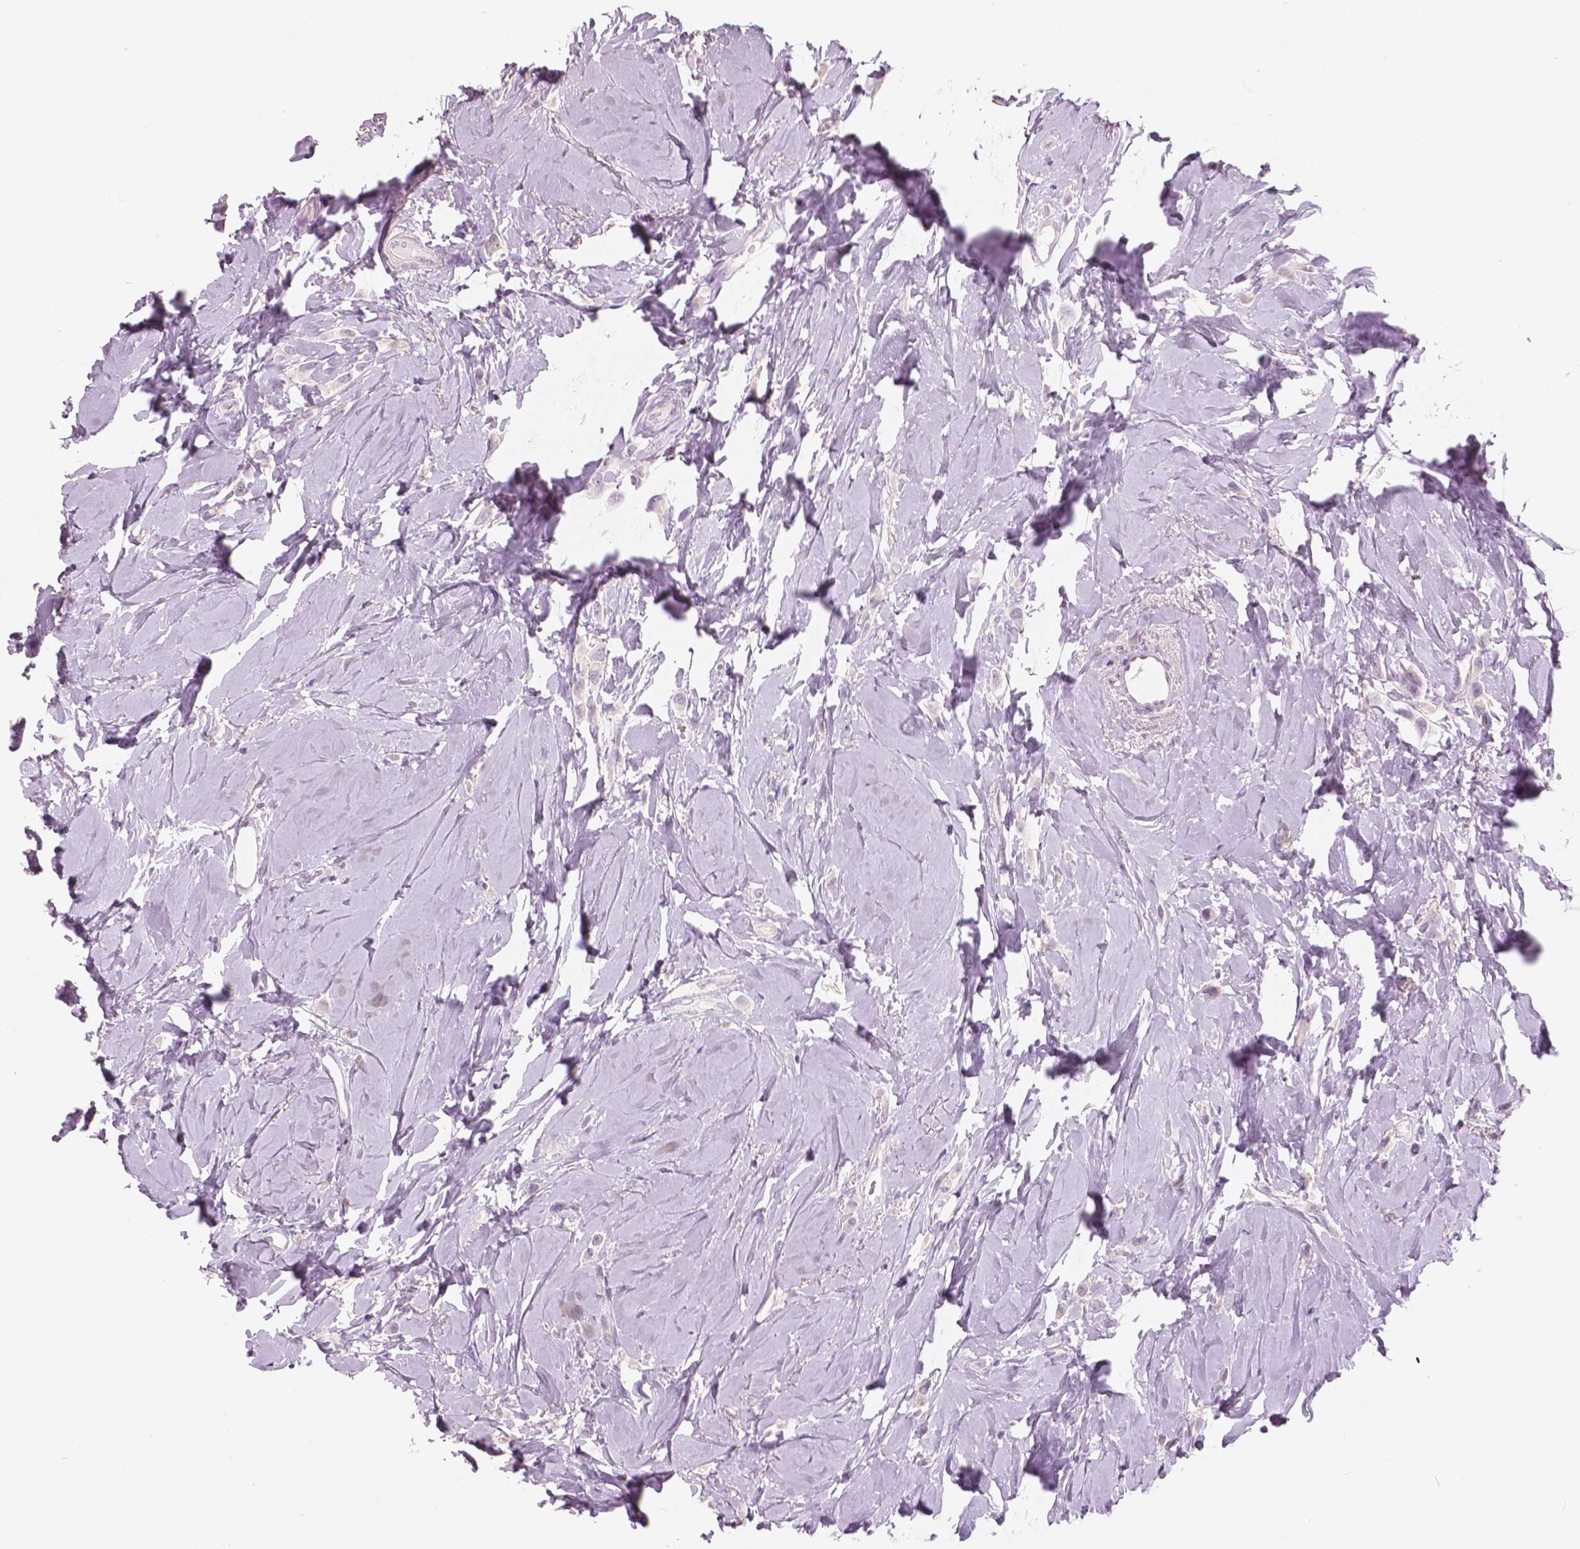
{"staining": {"intensity": "negative", "quantity": "none", "location": "none"}, "tissue": "breast cancer", "cell_type": "Tumor cells", "image_type": "cancer", "snomed": [{"axis": "morphology", "description": "Lobular carcinoma"}, {"axis": "topography", "description": "Breast"}], "caption": "Tumor cells are negative for protein expression in human breast cancer (lobular carcinoma). The staining is performed using DAB (3,3'-diaminobenzidine) brown chromogen with nuclei counter-stained in using hematoxylin.", "gene": "A4GNT", "patient": {"sex": "female", "age": 66}}